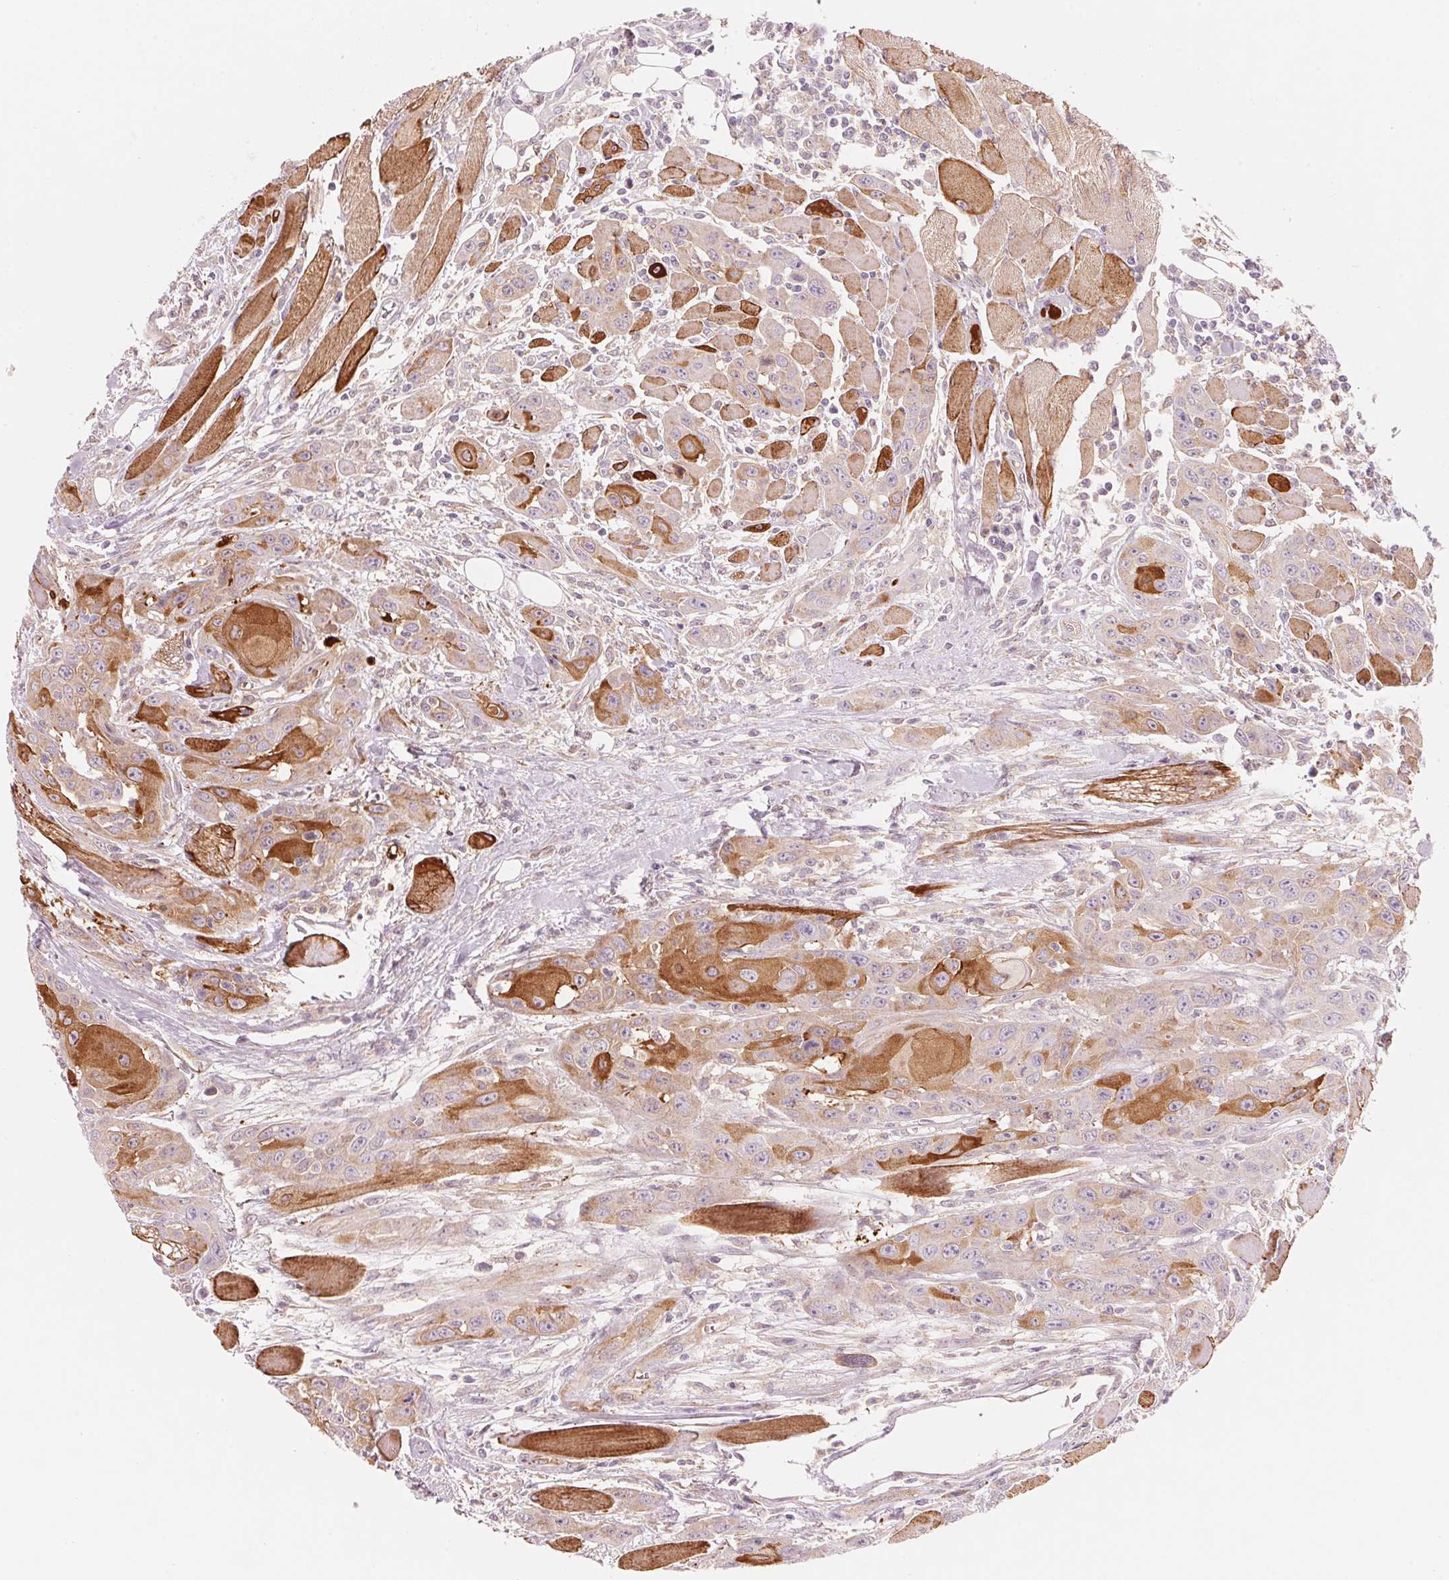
{"staining": {"intensity": "moderate", "quantity": "25%-75%", "location": "cytoplasmic/membranous"}, "tissue": "head and neck cancer", "cell_type": "Tumor cells", "image_type": "cancer", "snomed": [{"axis": "morphology", "description": "Squamous cell carcinoma, NOS"}, {"axis": "topography", "description": "Head-Neck"}], "caption": "A brown stain shows moderate cytoplasmic/membranous staining of a protein in human head and neck cancer (squamous cell carcinoma) tumor cells. Nuclei are stained in blue.", "gene": "SLC17A4", "patient": {"sex": "female", "age": 80}}